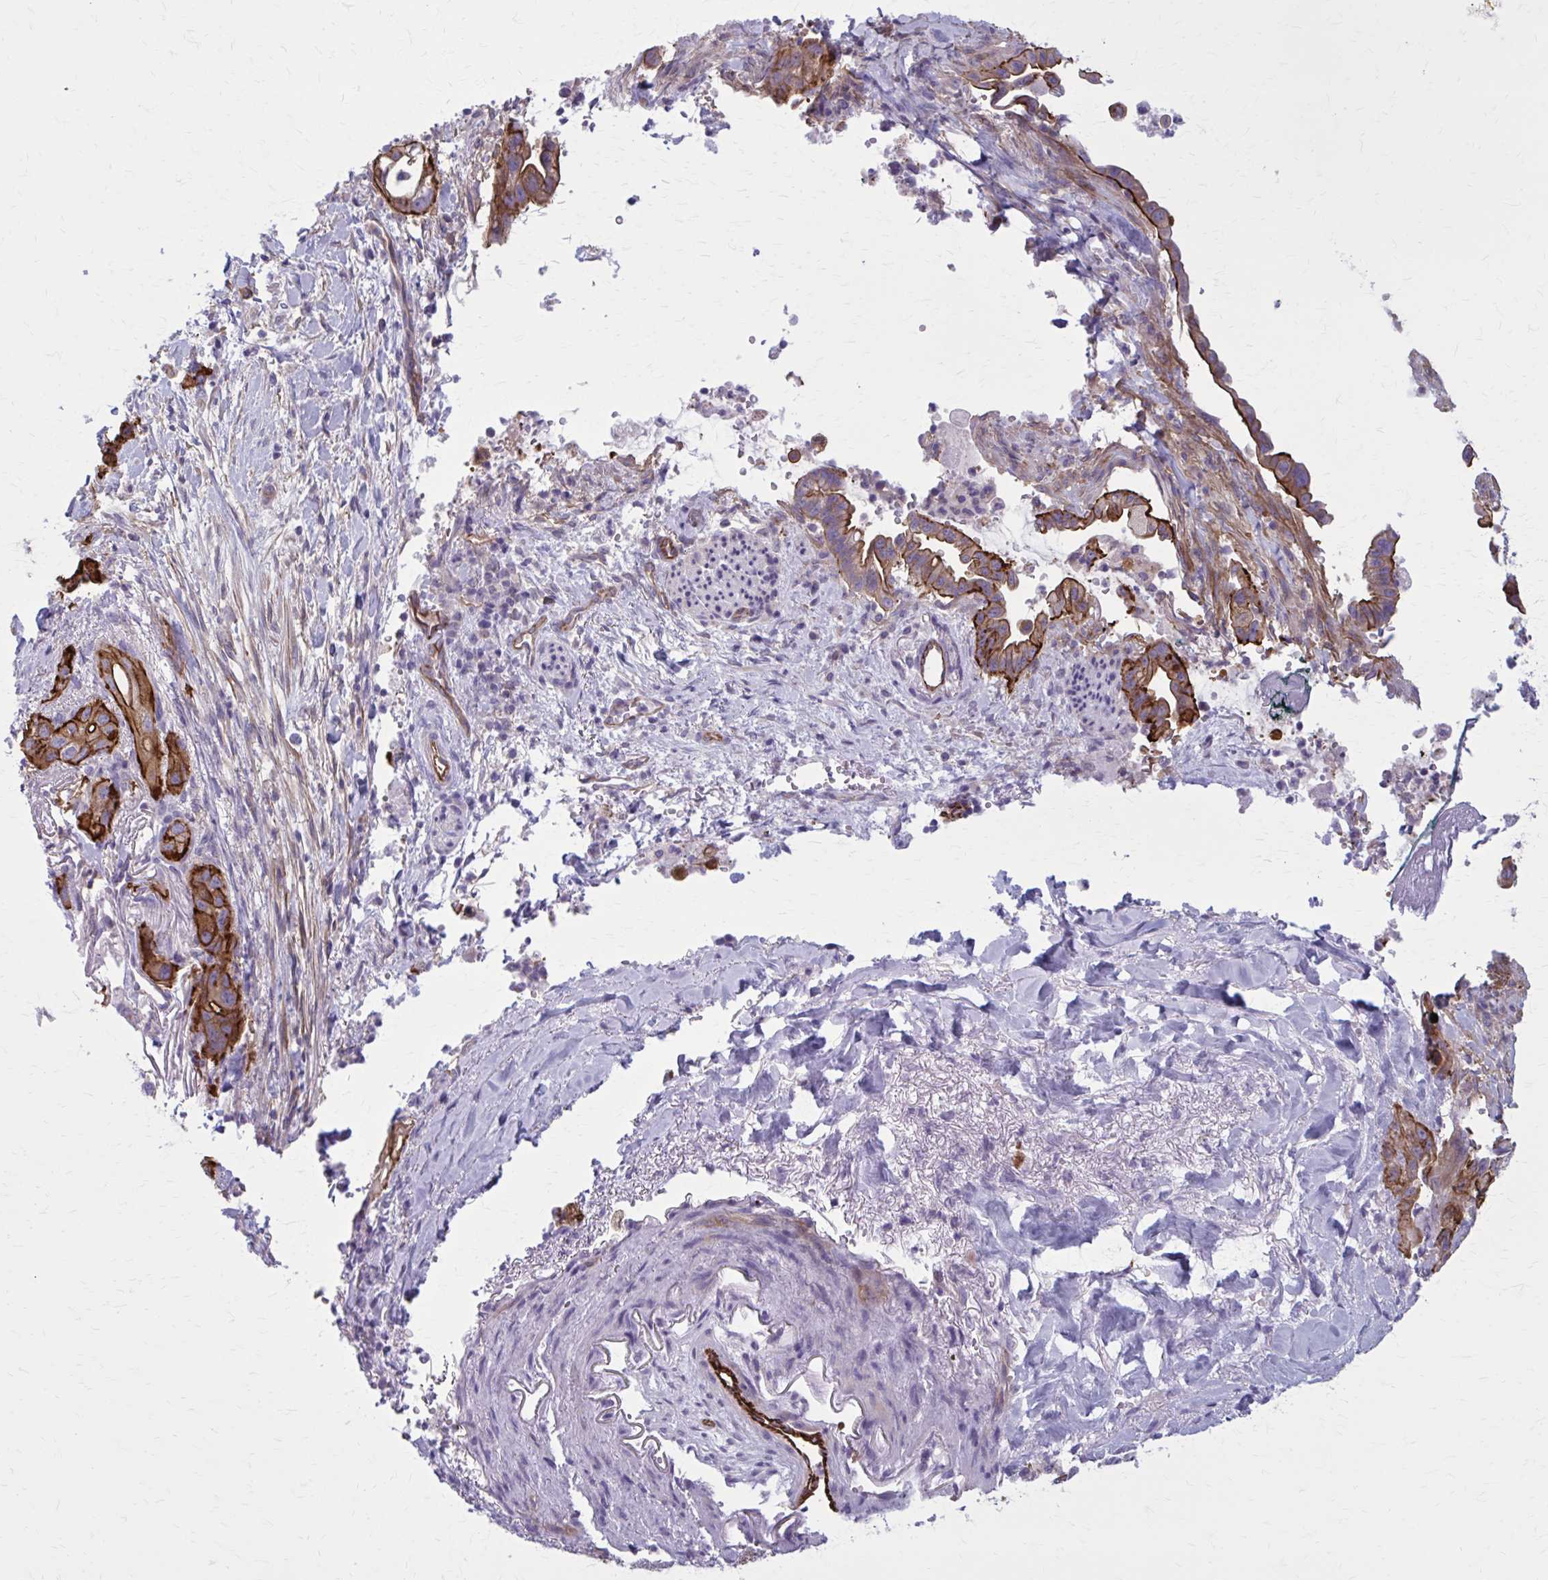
{"staining": {"intensity": "strong", "quantity": ">75%", "location": "cytoplasmic/membranous"}, "tissue": "pancreatic cancer", "cell_type": "Tumor cells", "image_type": "cancer", "snomed": [{"axis": "morphology", "description": "Adenocarcinoma, NOS"}, {"axis": "topography", "description": "Pancreas"}], "caption": "Immunohistochemical staining of pancreatic cancer (adenocarcinoma) displays strong cytoplasmic/membranous protein staining in about >75% of tumor cells.", "gene": "ZDHHC7", "patient": {"sex": "male", "age": 44}}